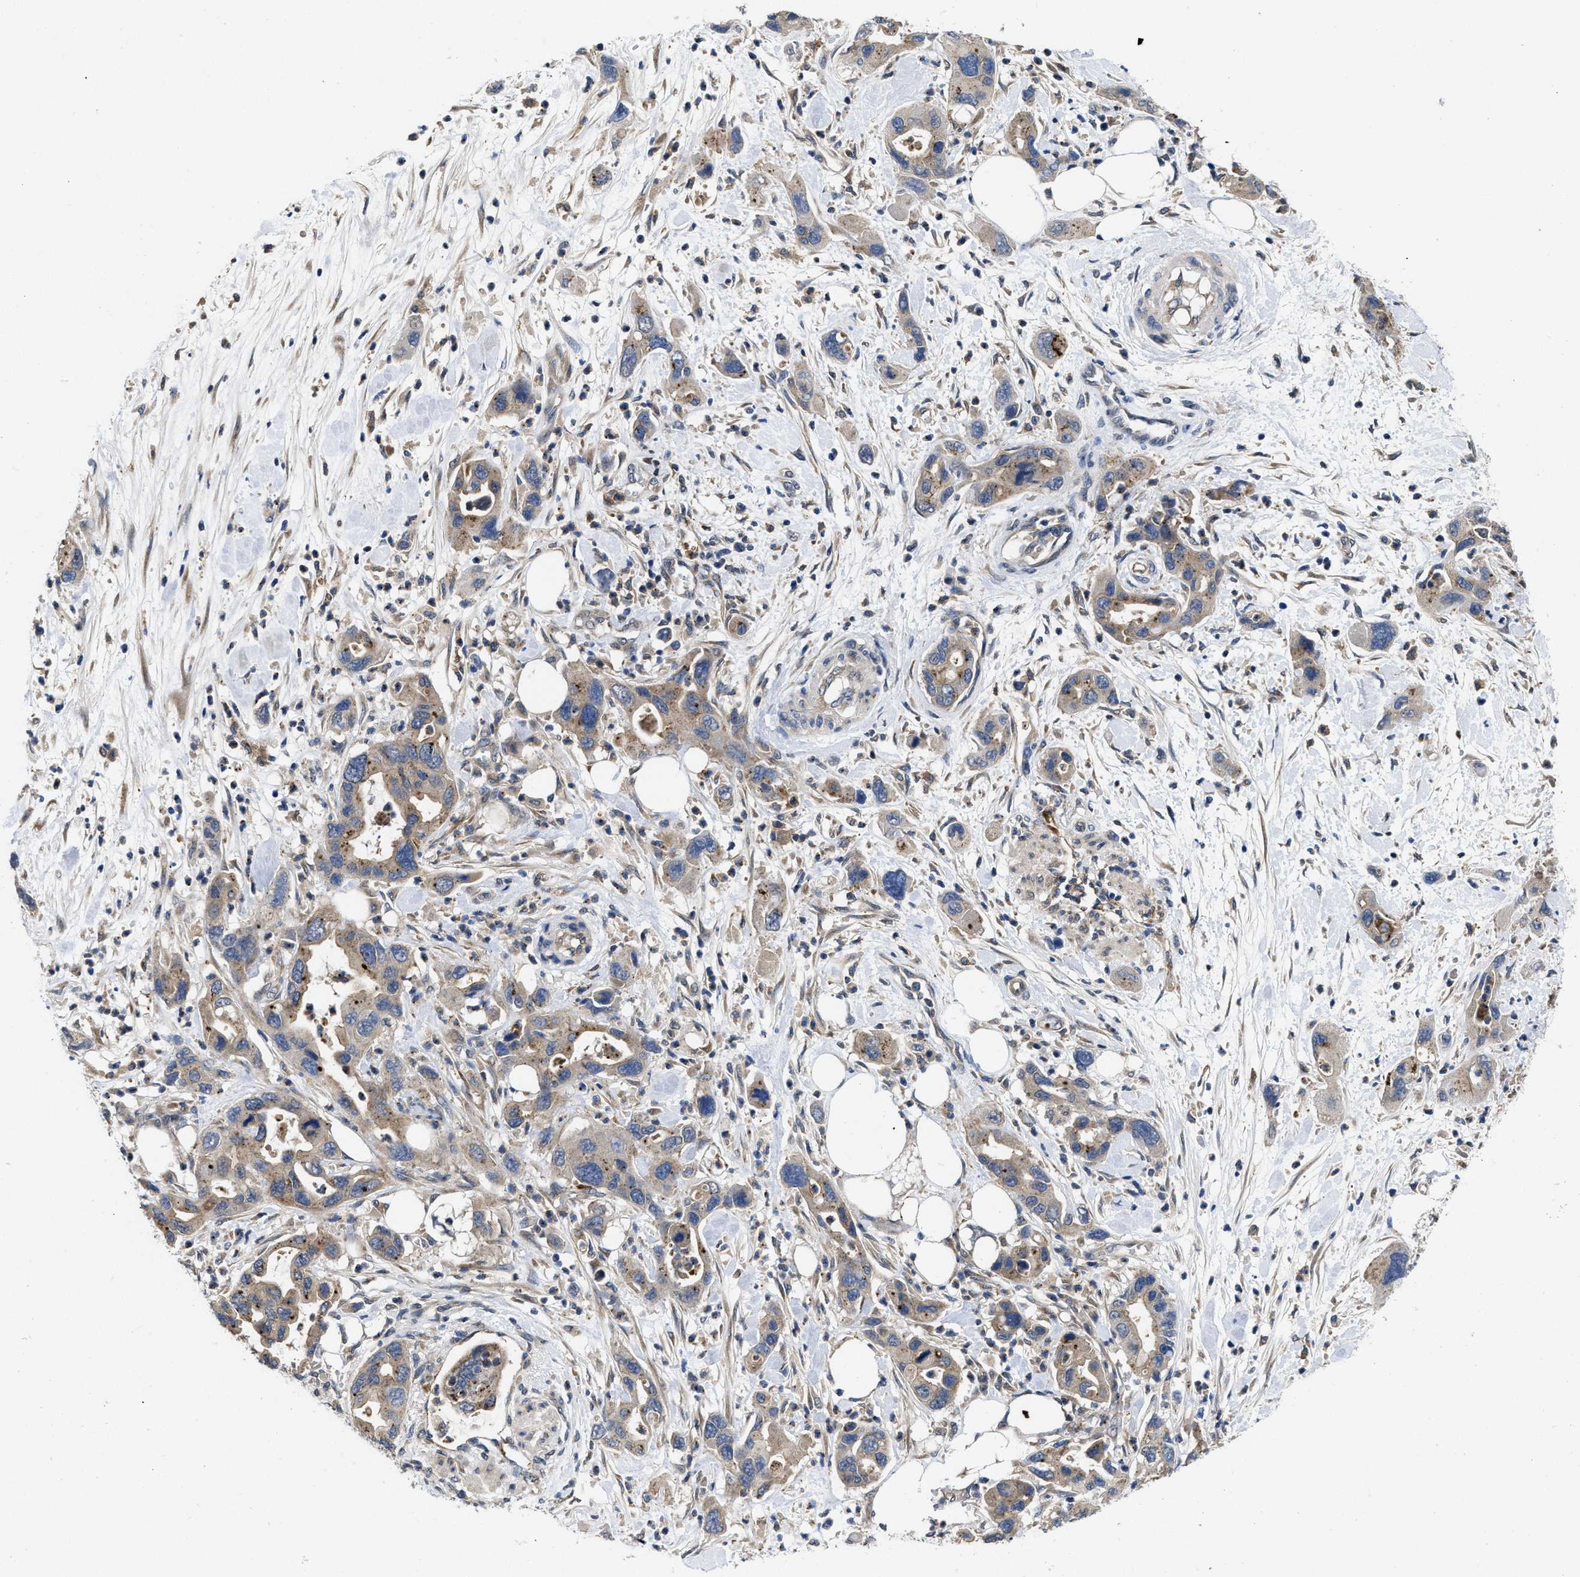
{"staining": {"intensity": "weak", "quantity": ">75%", "location": "cytoplasmic/membranous"}, "tissue": "pancreatic cancer", "cell_type": "Tumor cells", "image_type": "cancer", "snomed": [{"axis": "morphology", "description": "Normal tissue, NOS"}, {"axis": "morphology", "description": "Adenocarcinoma, NOS"}, {"axis": "topography", "description": "Pancreas"}], "caption": "A brown stain highlights weak cytoplasmic/membranous staining of a protein in pancreatic cancer tumor cells.", "gene": "PKD2", "patient": {"sex": "female", "age": 71}}